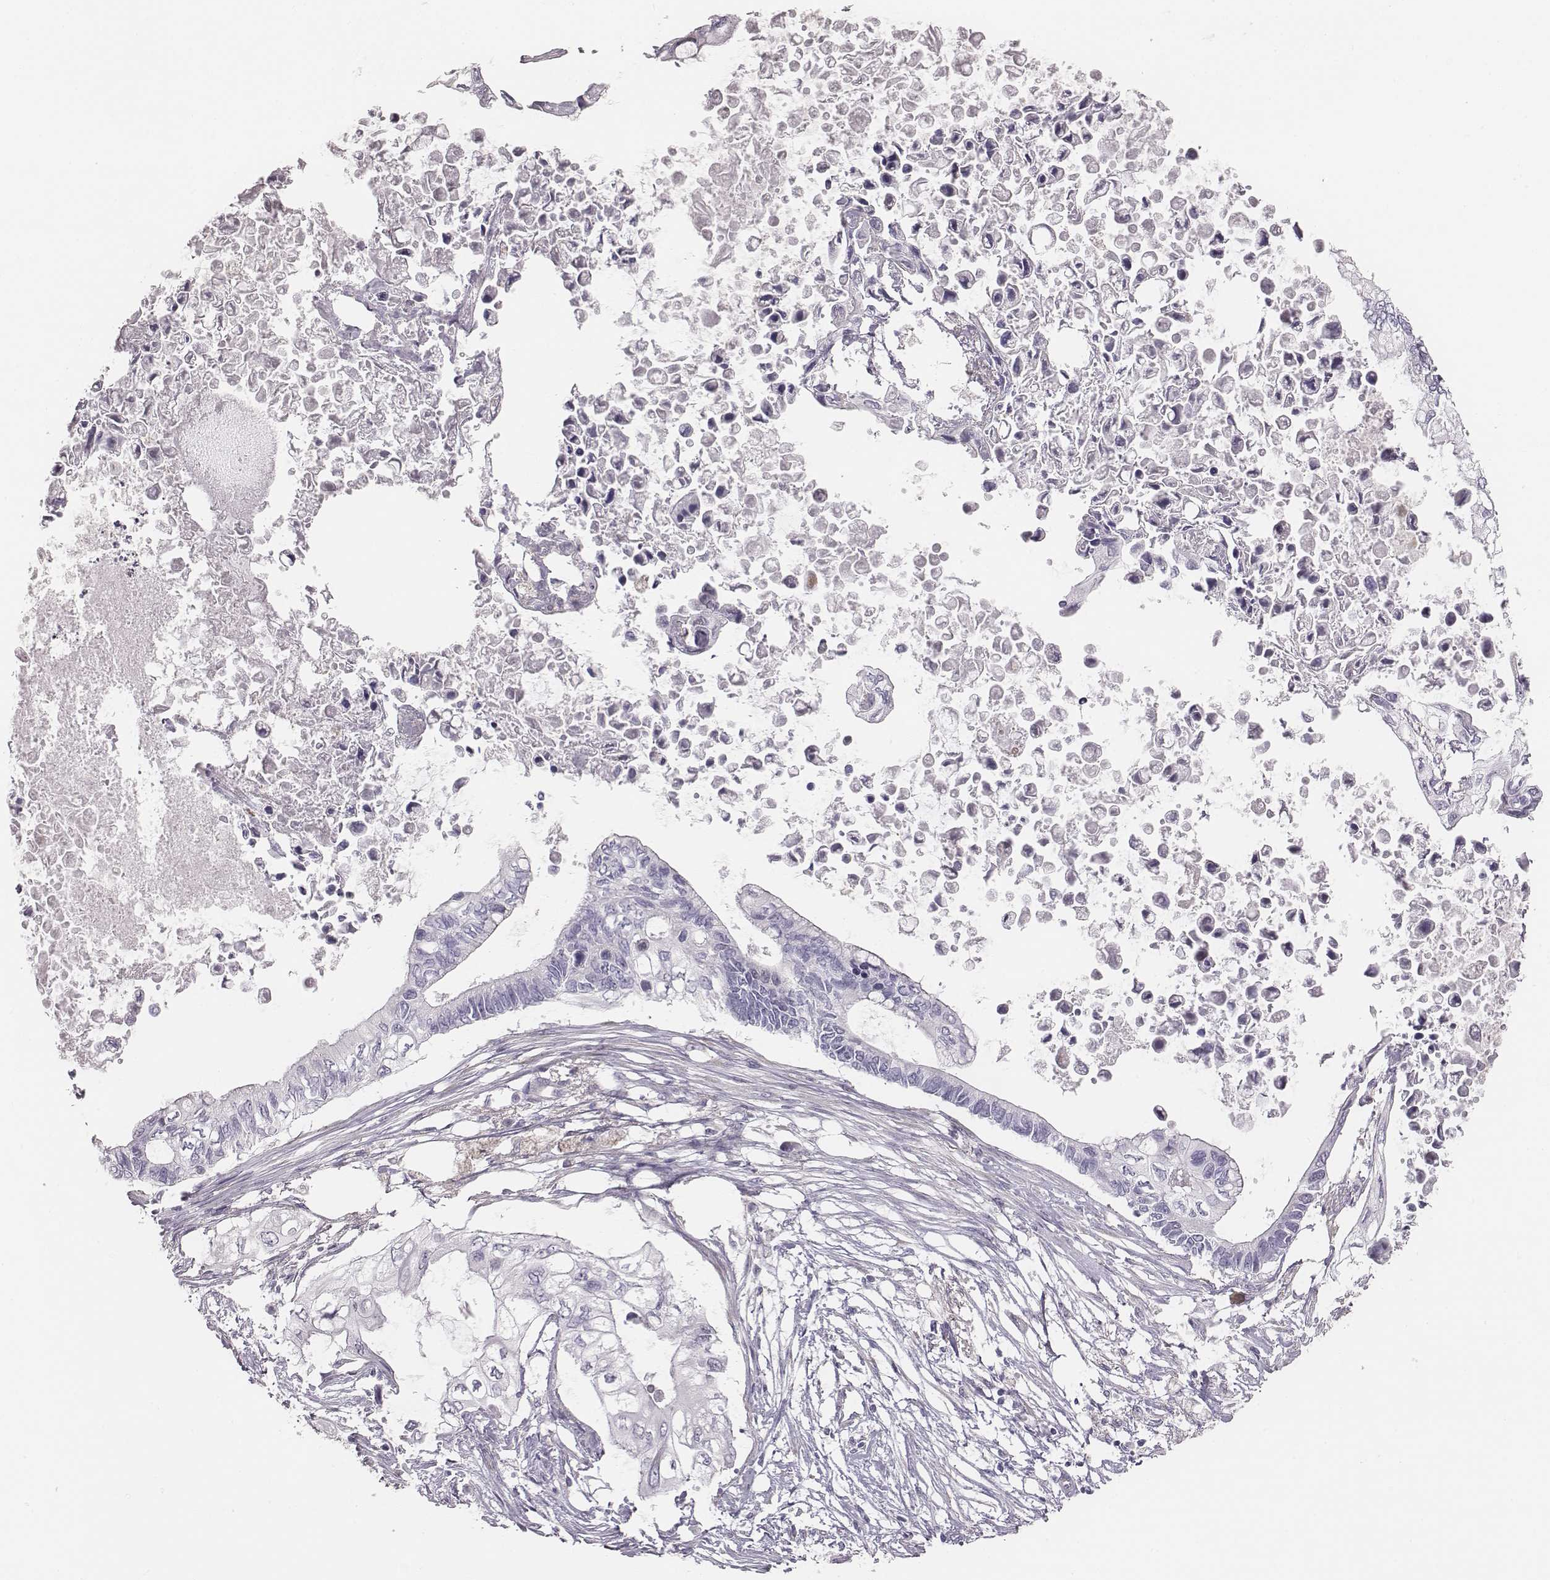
{"staining": {"intensity": "negative", "quantity": "none", "location": "none"}, "tissue": "pancreatic cancer", "cell_type": "Tumor cells", "image_type": "cancer", "snomed": [{"axis": "morphology", "description": "Adenocarcinoma, NOS"}, {"axis": "topography", "description": "Pancreas"}], "caption": "Adenocarcinoma (pancreatic) was stained to show a protein in brown. There is no significant expression in tumor cells. (DAB immunohistochemistry with hematoxylin counter stain).", "gene": "PBK", "patient": {"sex": "female", "age": 63}}